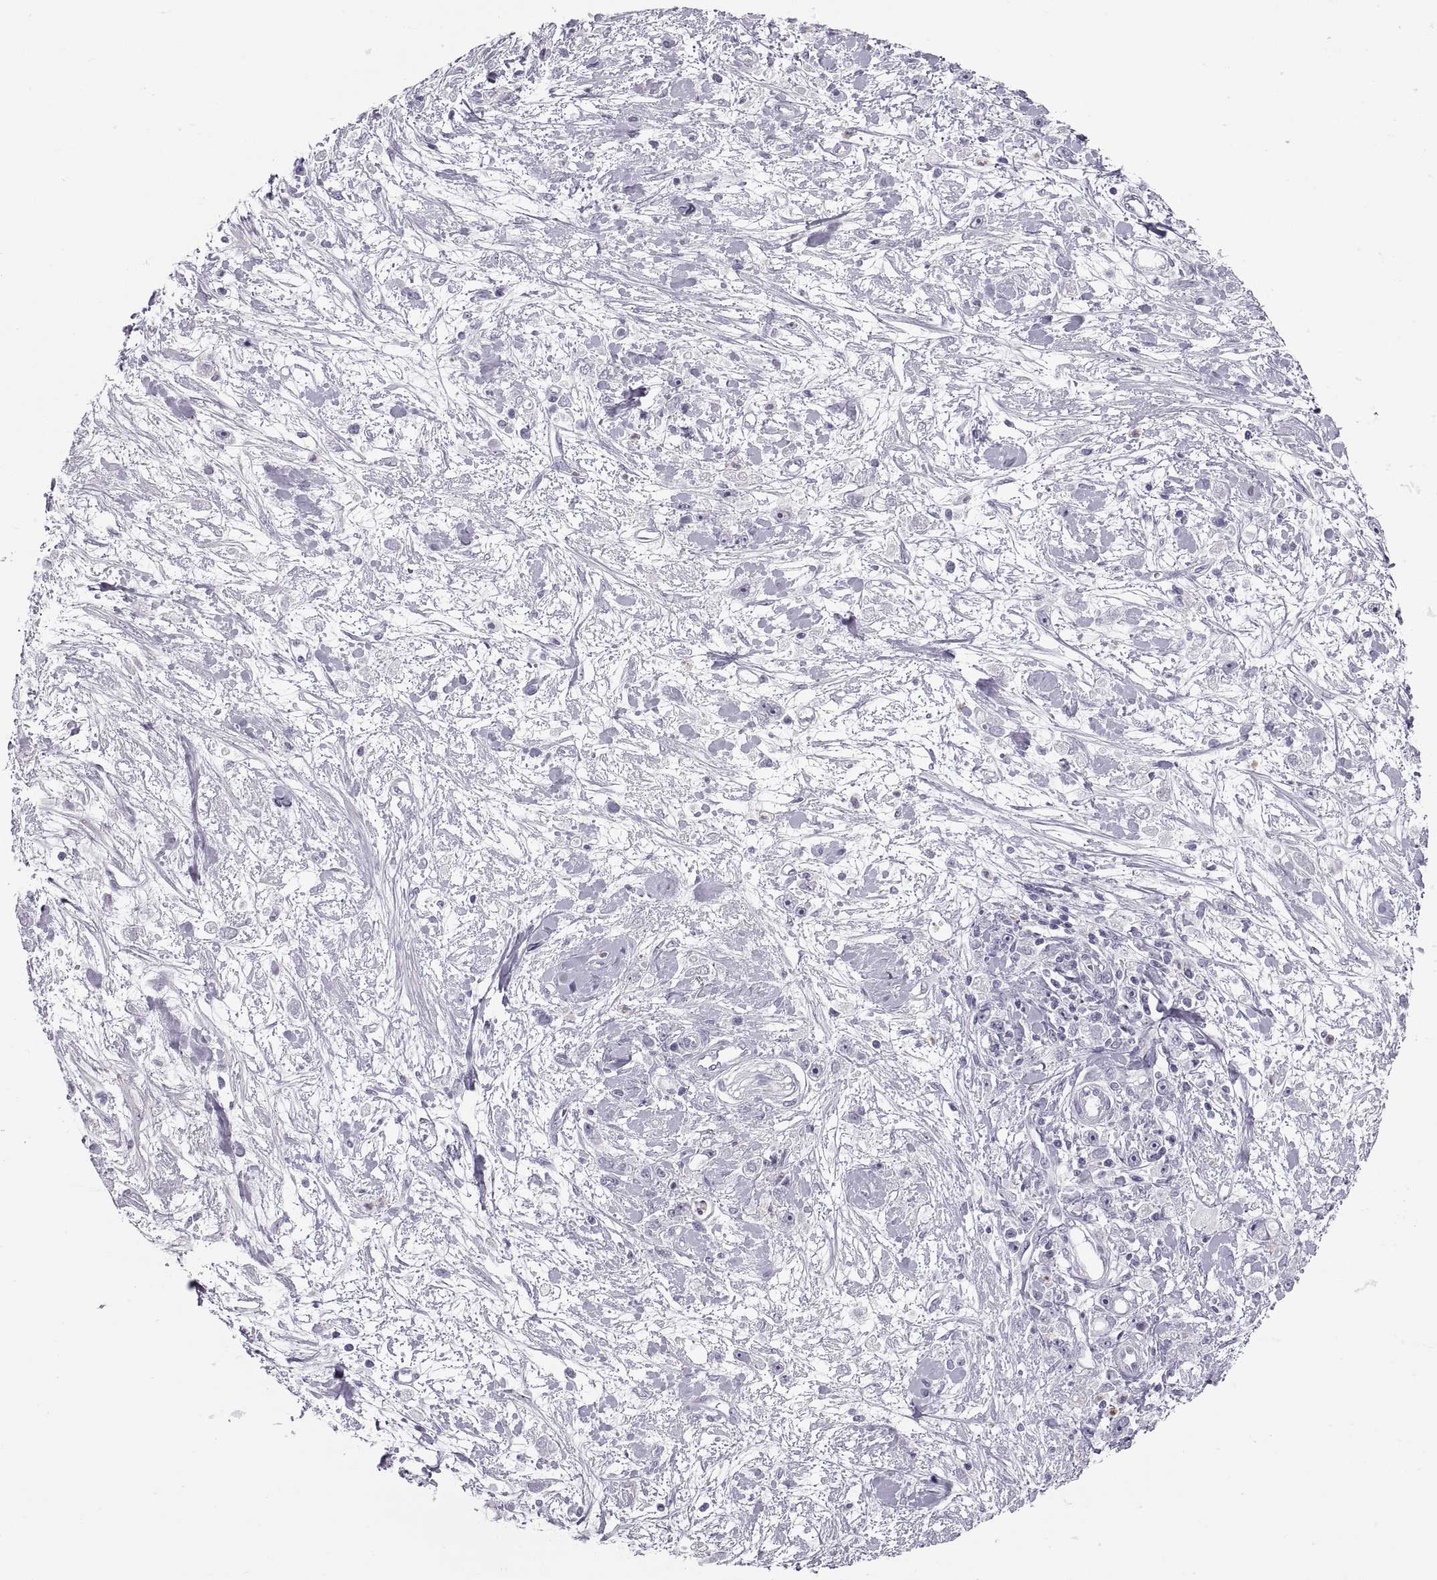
{"staining": {"intensity": "negative", "quantity": "none", "location": "none"}, "tissue": "stomach cancer", "cell_type": "Tumor cells", "image_type": "cancer", "snomed": [{"axis": "morphology", "description": "Adenocarcinoma, NOS"}, {"axis": "topography", "description": "Stomach"}], "caption": "The micrograph demonstrates no staining of tumor cells in adenocarcinoma (stomach).", "gene": "C3orf22", "patient": {"sex": "female", "age": 59}}